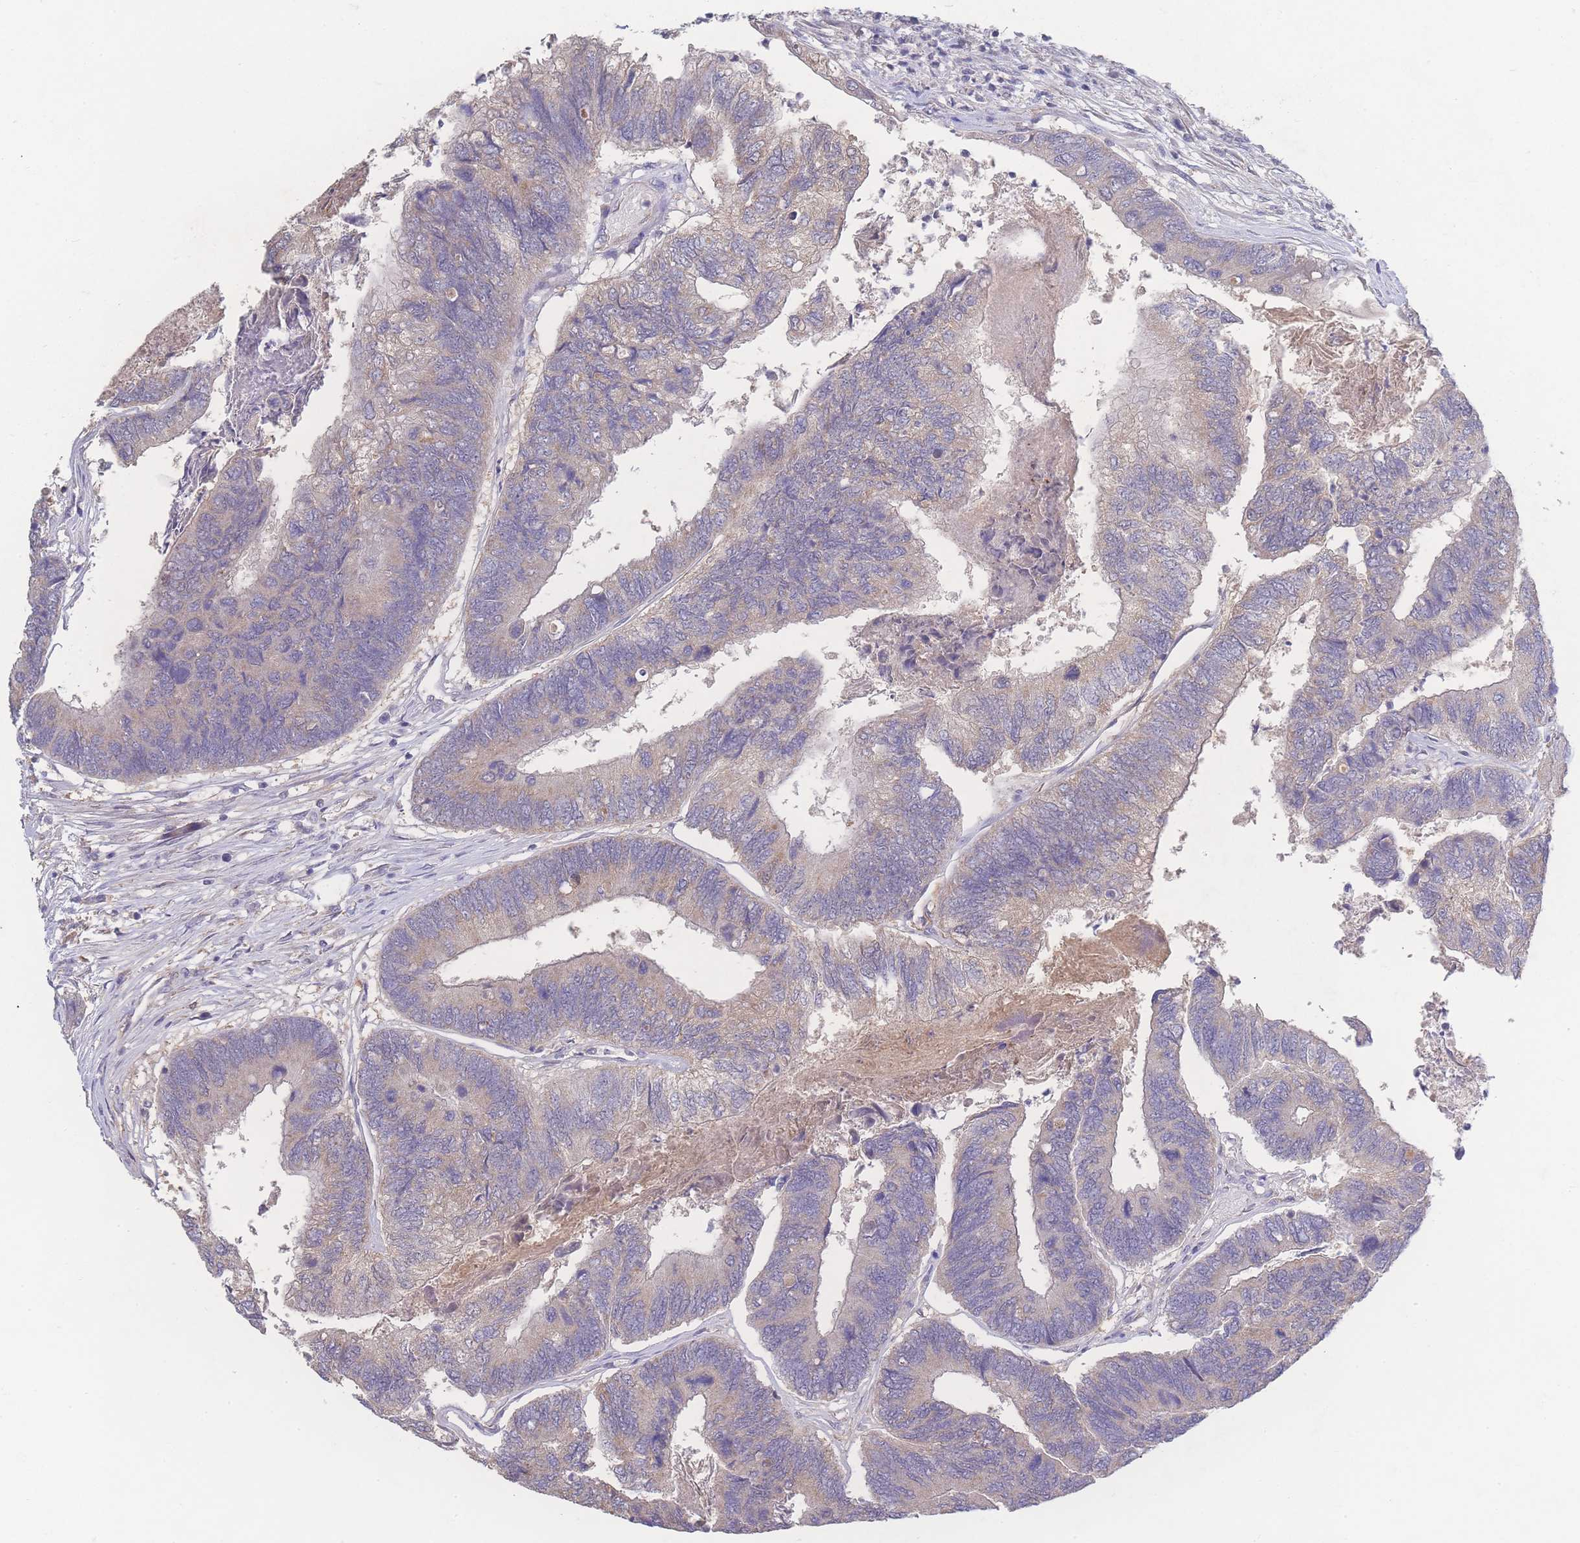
{"staining": {"intensity": "weak", "quantity": "25%-75%", "location": "cytoplasmic/membranous"}, "tissue": "colorectal cancer", "cell_type": "Tumor cells", "image_type": "cancer", "snomed": [{"axis": "morphology", "description": "Adenocarcinoma, NOS"}, {"axis": "topography", "description": "Colon"}], "caption": "The histopathology image displays immunohistochemical staining of colorectal cancer. There is weak cytoplasmic/membranous expression is appreciated in approximately 25%-75% of tumor cells.", "gene": "GIPR", "patient": {"sex": "female", "age": 67}}